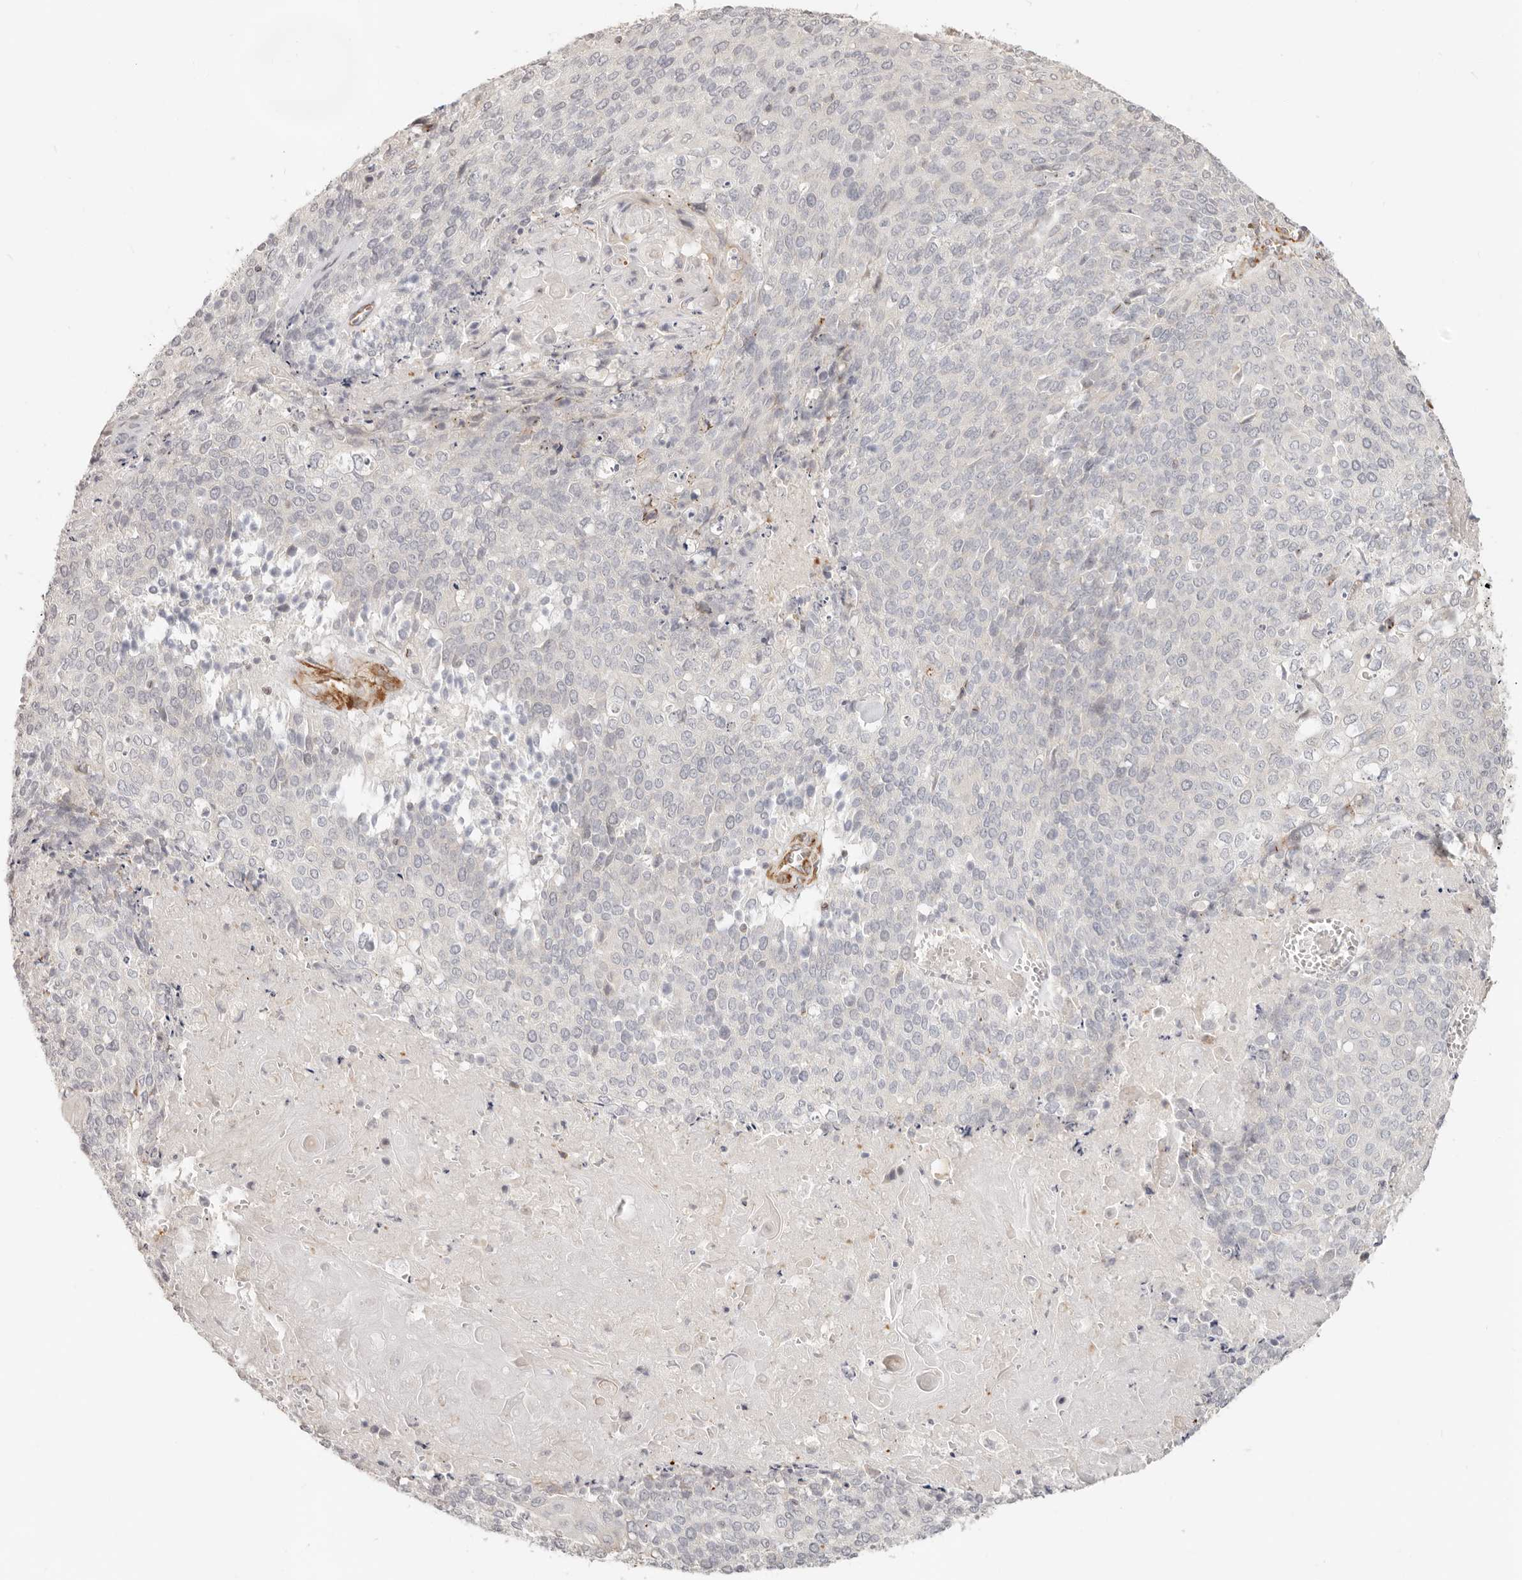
{"staining": {"intensity": "negative", "quantity": "none", "location": "none"}, "tissue": "cervical cancer", "cell_type": "Tumor cells", "image_type": "cancer", "snomed": [{"axis": "morphology", "description": "Squamous cell carcinoma, NOS"}, {"axis": "topography", "description": "Cervix"}], "caption": "A micrograph of human cervical cancer (squamous cell carcinoma) is negative for staining in tumor cells.", "gene": "SASS6", "patient": {"sex": "female", "age": 39}}